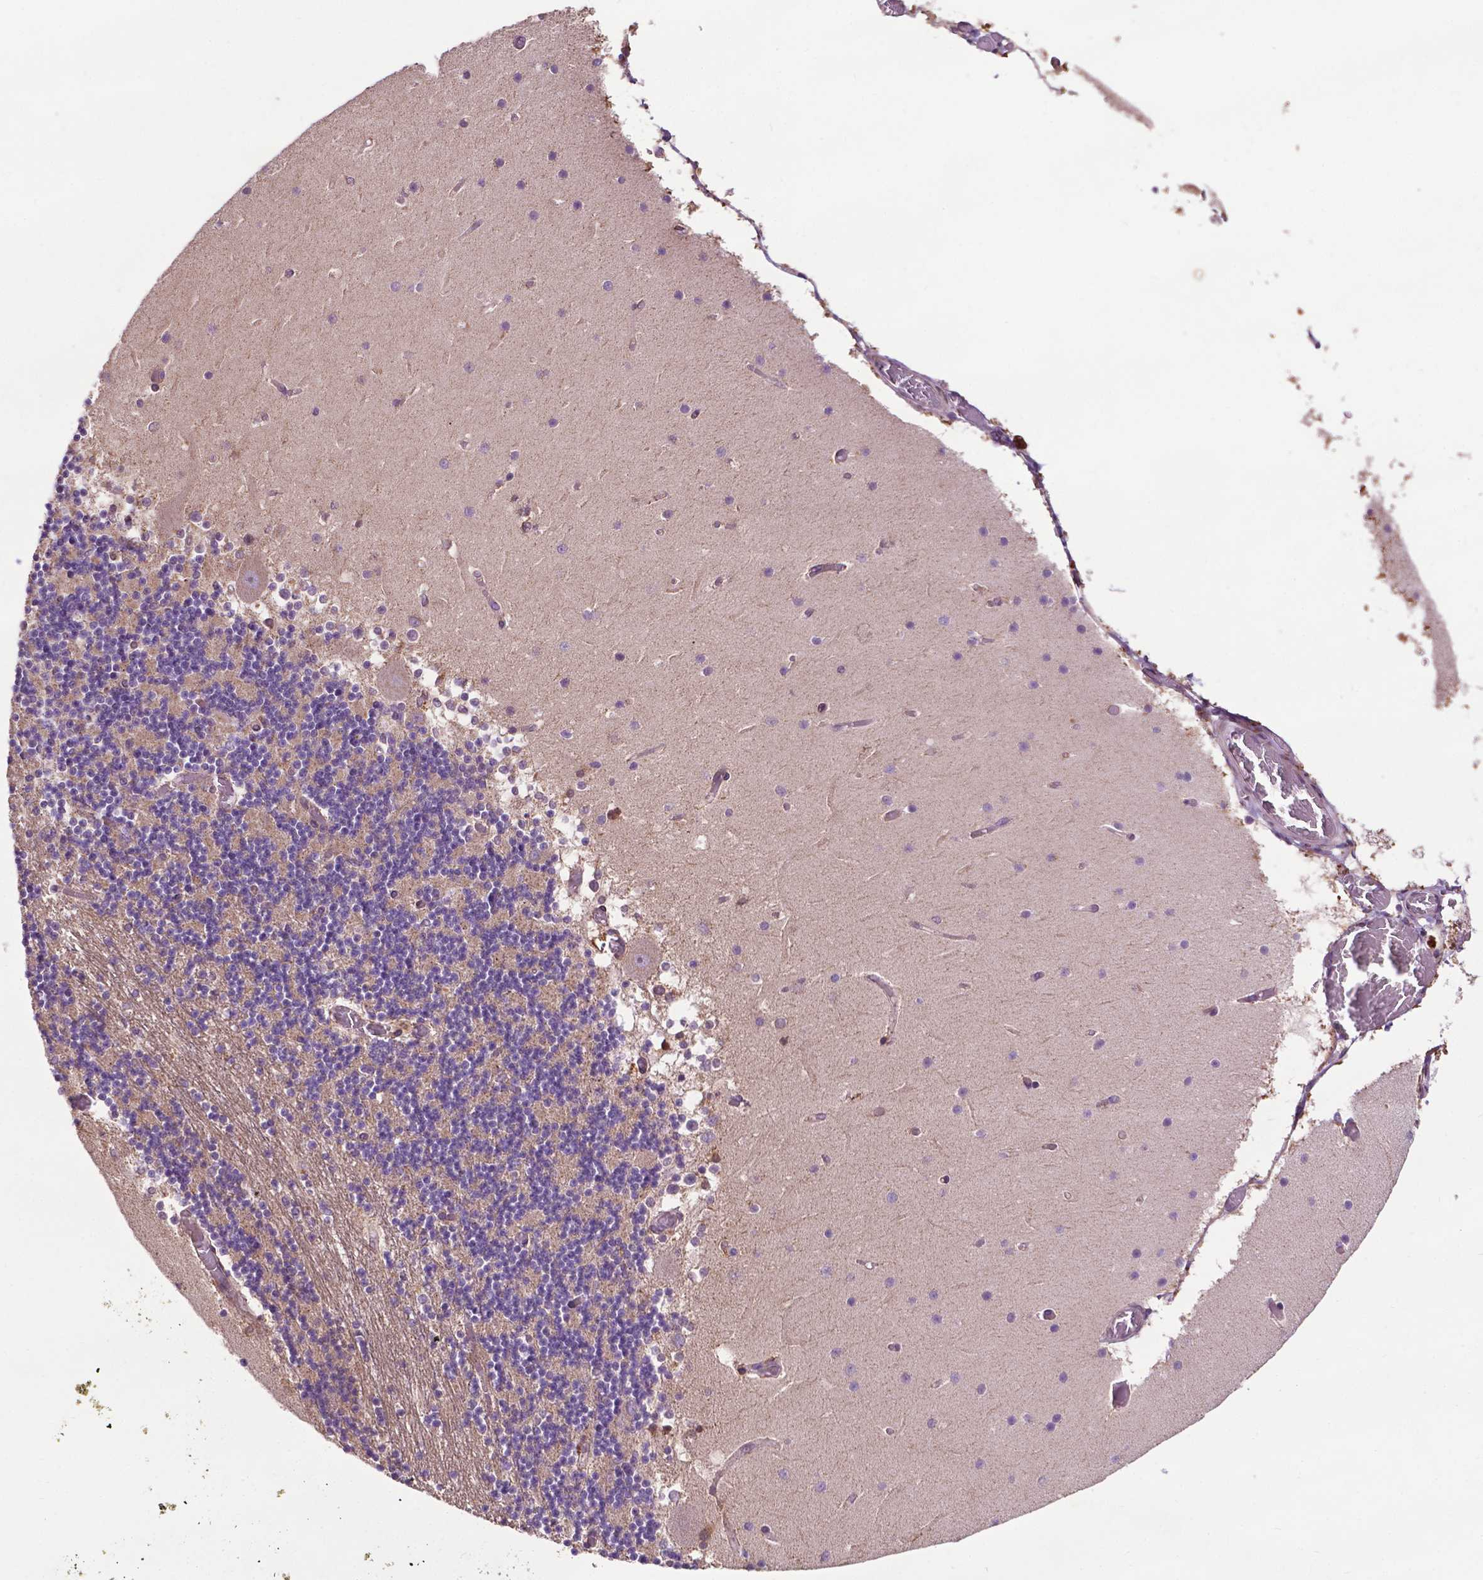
{"staining": {"intensity": "weak", "quantity": "25%-75%", "location": "cytoplasmic/membranous"}, "tissue": "cerebellum", "cell_type": "Cells in granular layer", "image_type": "normal", "snomed": [{"axis": "morphology", "description": "Normal tissue, NOS"}, {"axis": "topography", "description": "Cerebellum"}], "caption": "This histopathology image shows immunohistochemistry staining of benign cerebellum, with low weak cytoplasmic/membranous expression in approximately 25%-75% of cells in granular layer.", "gene": "SPNS2", "patient": {"sex": "female", "age": 28}}